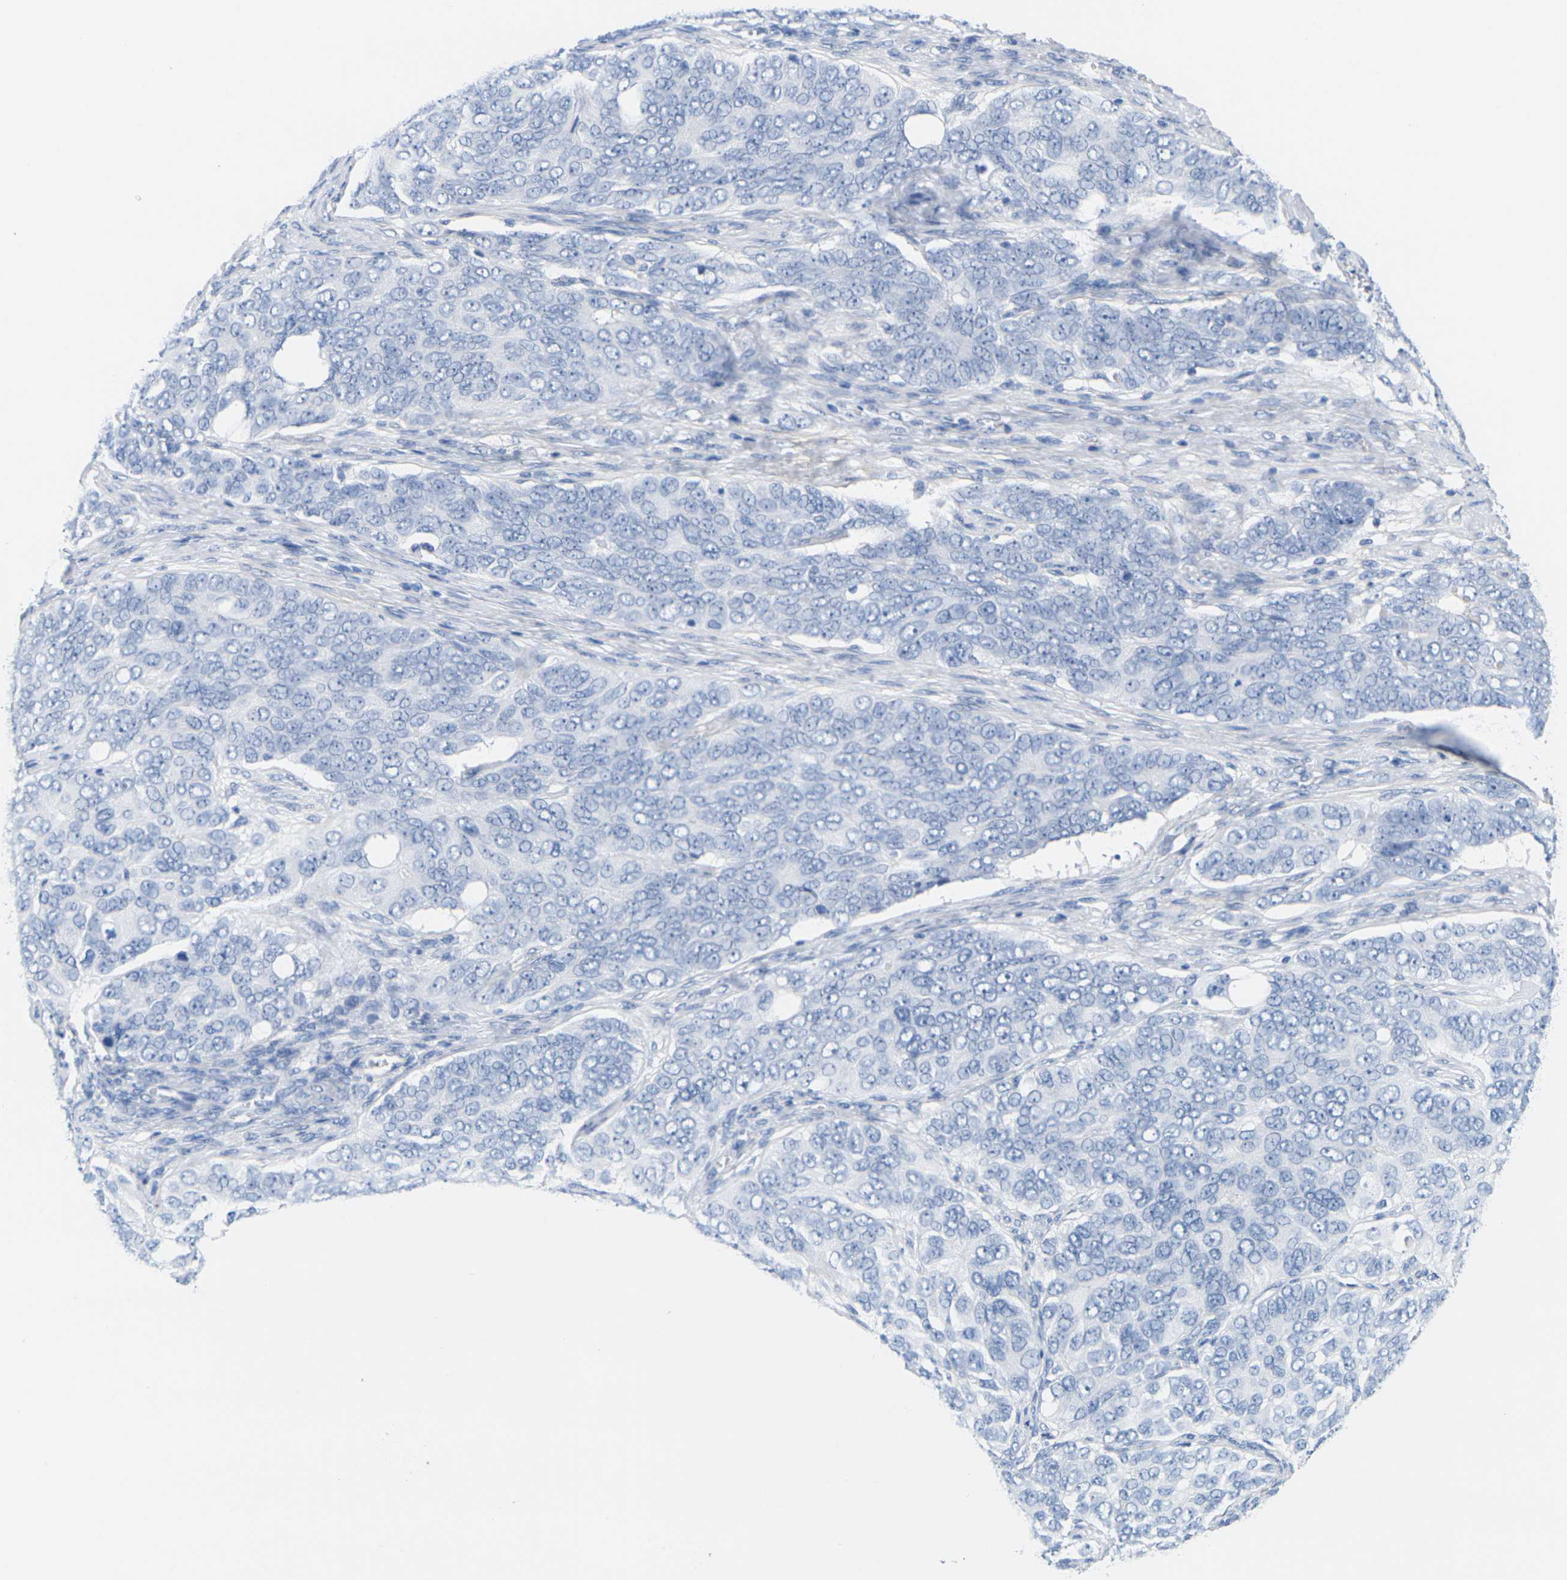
{"staining": {"intensity": "negative", "quantity": "none", "location": "none"}, "tissue": "ovarian cancer", "cell_type": "Tumor cells", "image_type": "cancer", "snomed": [{"axis": "morphology", "description": "Carcinoma, endometroid"}, {"axis": "topography", "description": "Ovary"}], "caption": "Ovarian endometroid carcinoma stained for a protein using immunohistochemistry (IHC) shows no expression tumor cells.", "gene": "CNN1", "patient": {"sex": "female", "age": 51}}